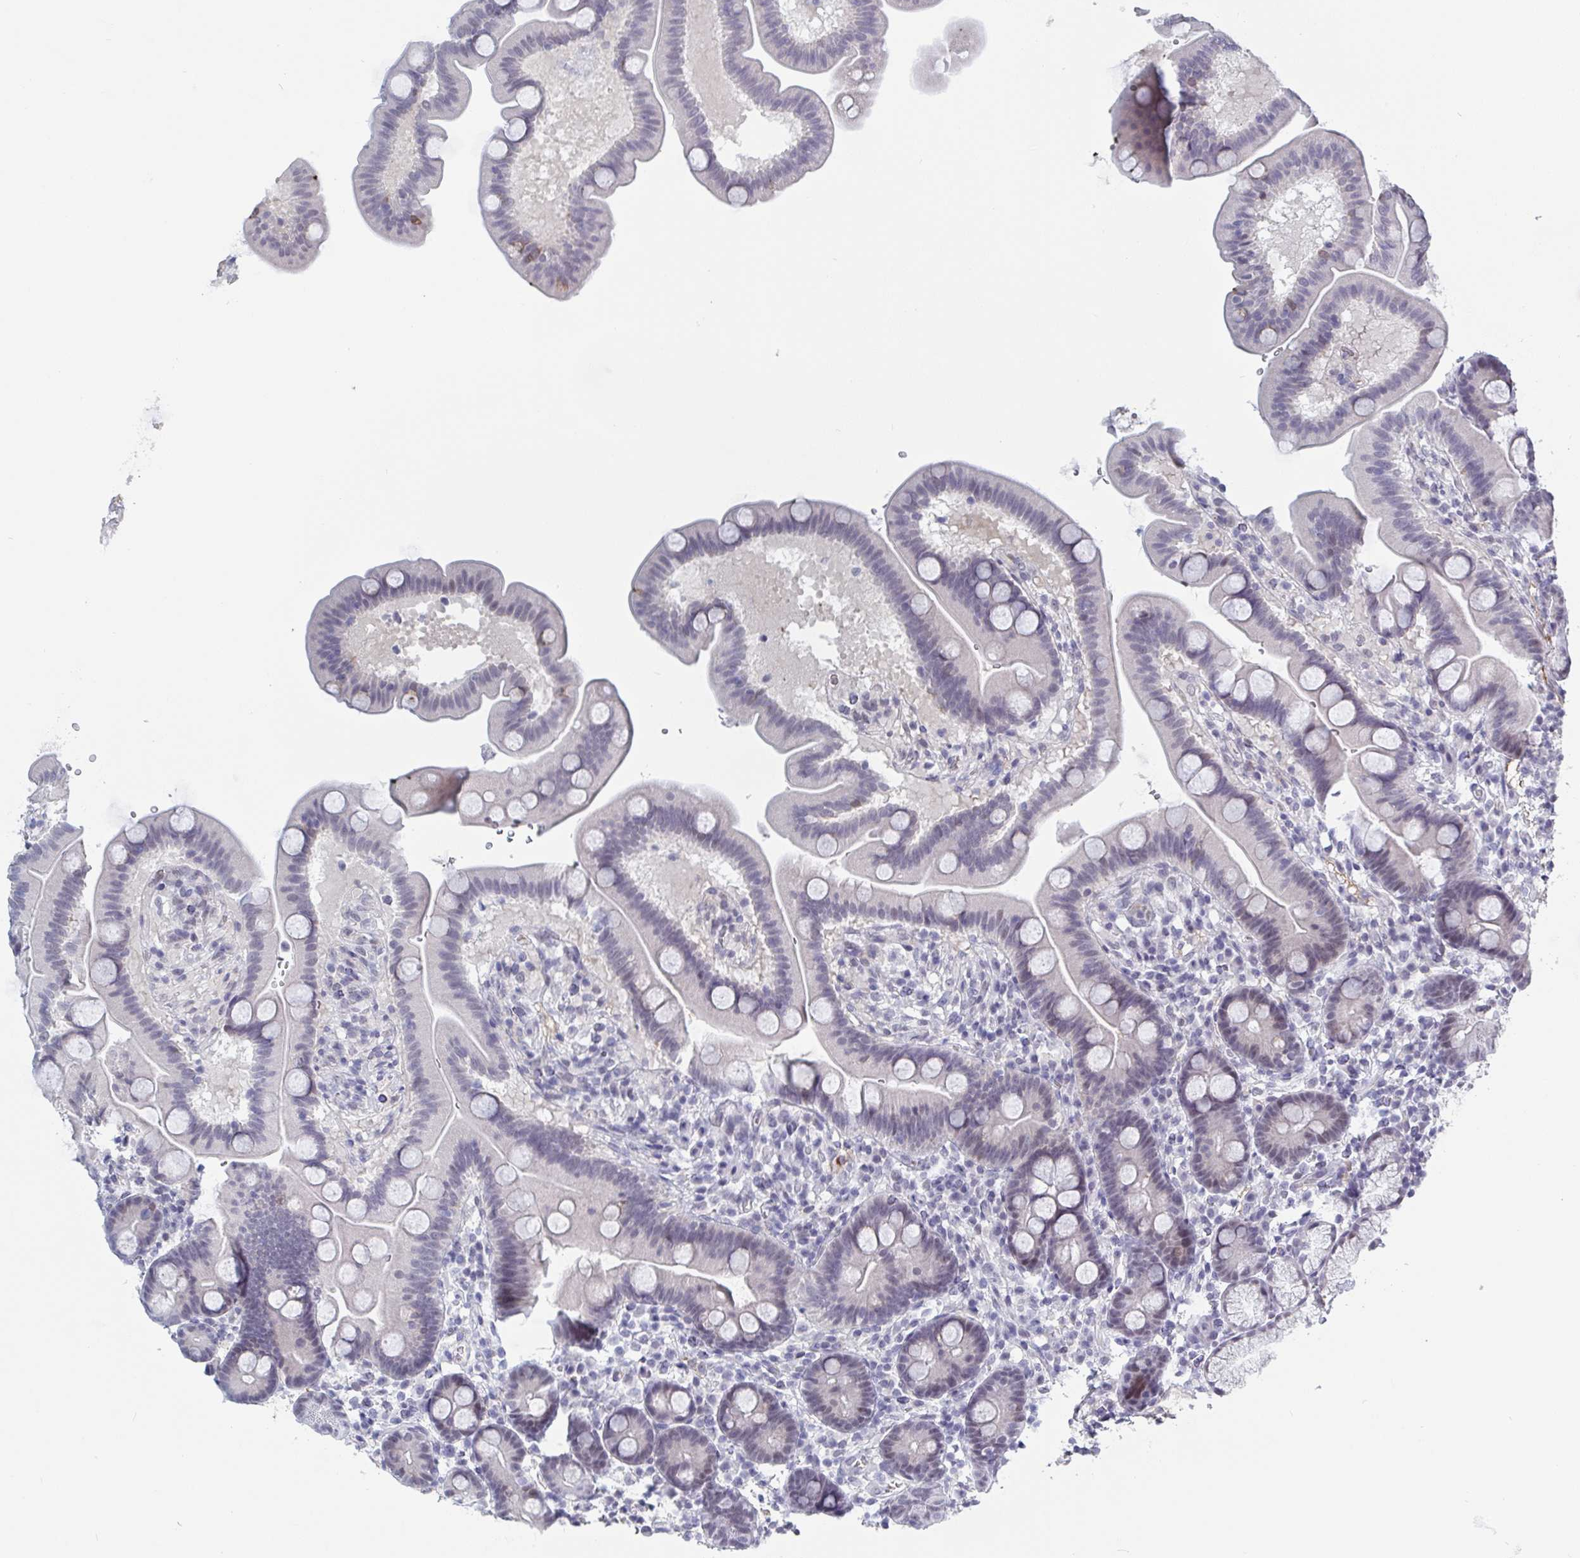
{"staining": {"intensity": "moderate", "quantity": "<25%", "location": "cytoplasmic/membranous"}, "tissue": "duodenum", "cell_type": "Glandular cells", "image_type": "normal", "snomed": [{"axis": "morphology", "description": "Normal tissue, NOS"}, {"axis": "topography", "description": "Duodenum"}], "caption": "Protein analysis of benign duodenum displays moderate cytoplasmic/membranous expression in approximately <25% of glandular cells. (brown staining indicates protein expression, while blue staining denotes nuclei).", "gene": "KDM4D", "patient": {"sex": "male", "age": 59}}